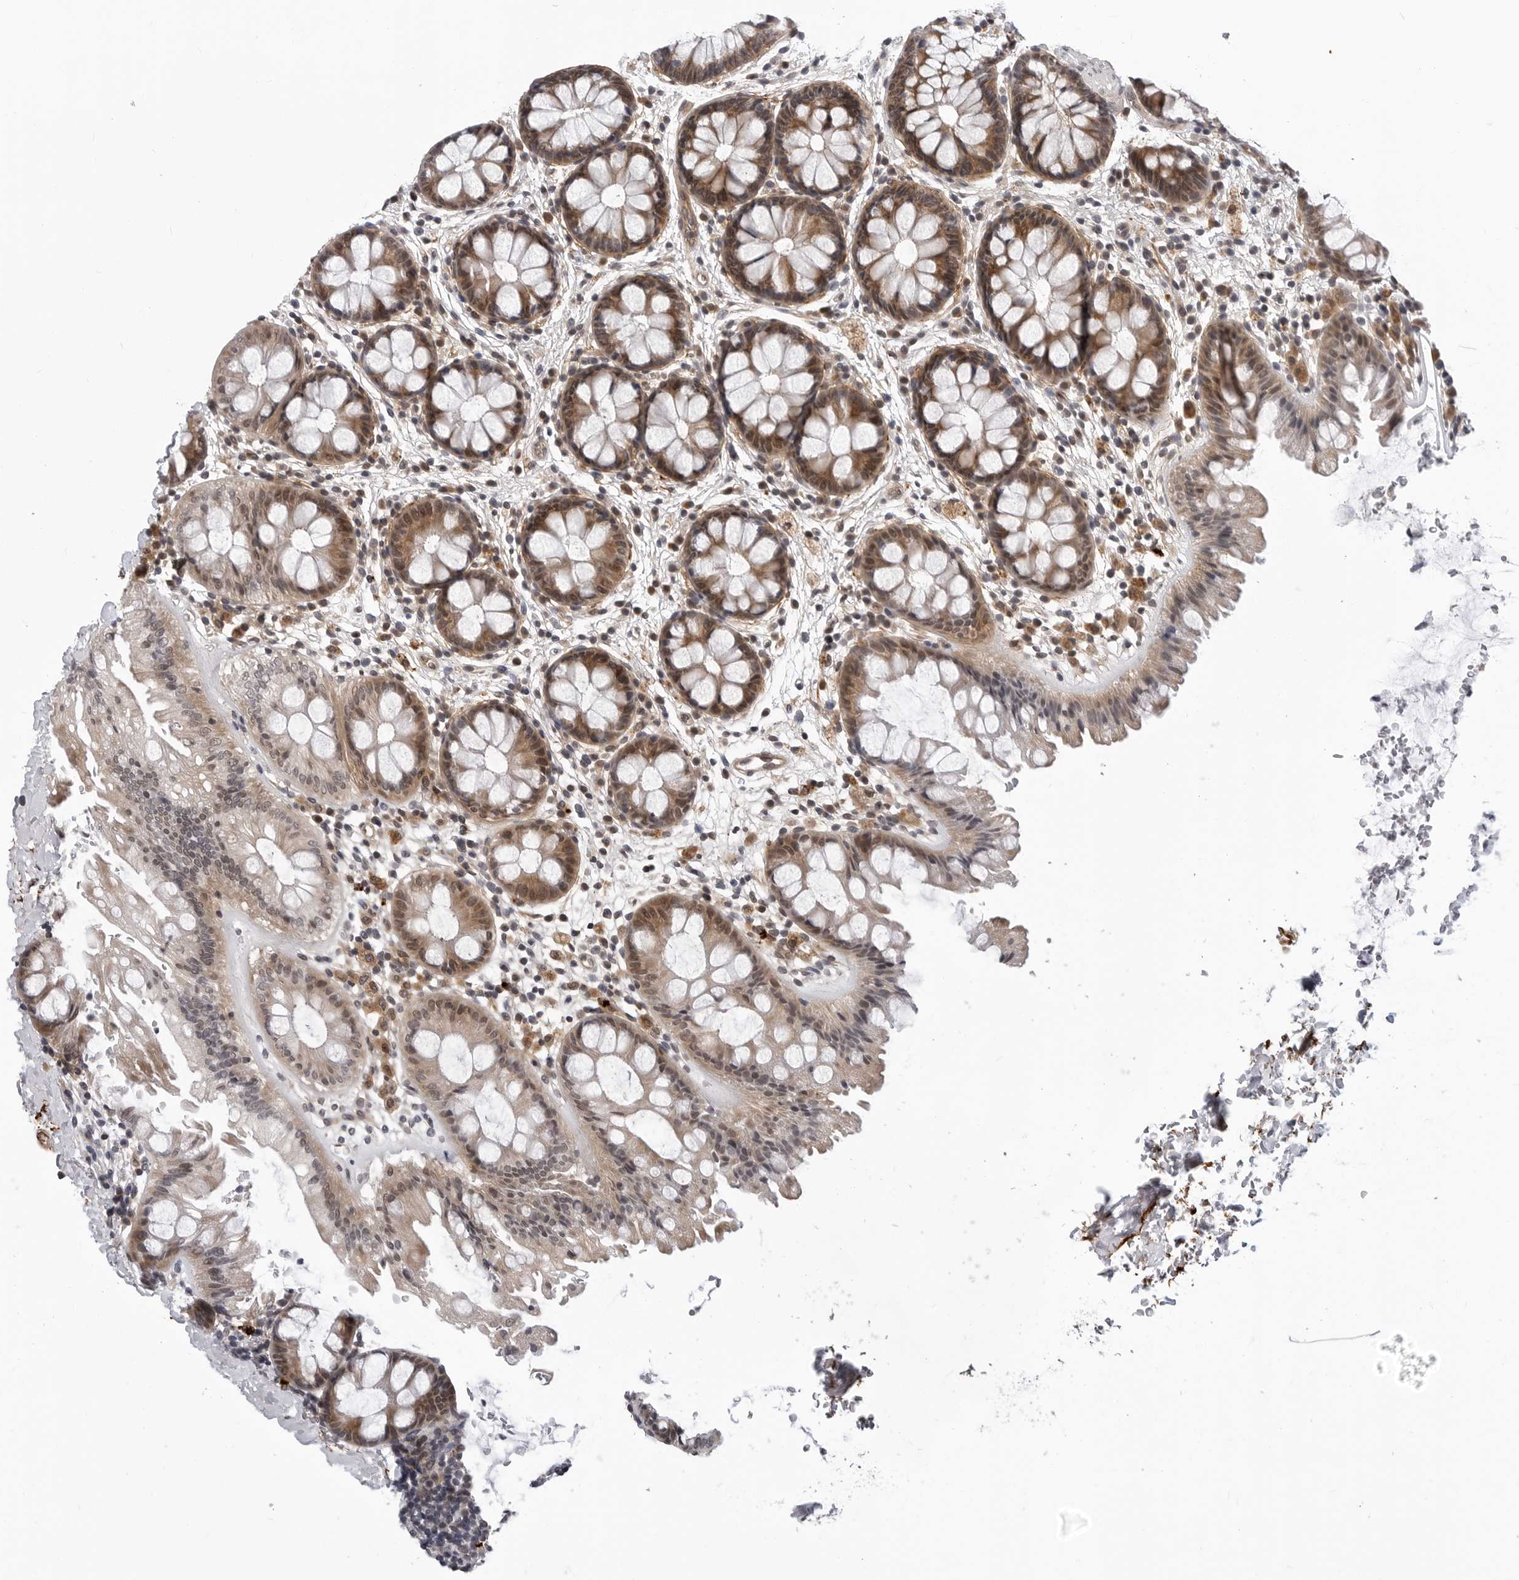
{"staining": {"intensity": "weak", "quantity": ">75%", "location": "cytoplasmic/membranous"}, "tissue": "colon", "cell_type": "Endothelial cells", "image_type": "normal", "snomed": [{"axis": "morphology", "description": "Normal tissue, NOS"}, {"axis": "topography", "description": "Colon"}], "caption": "DAB immunohistochemical staining of benign human colon demonstrates weak cytoplasmic/membranous protein staining in about >75% of endothelial cells.", "gene": "KIAA1614", "patient": {"sex": "female", "age": 62}}